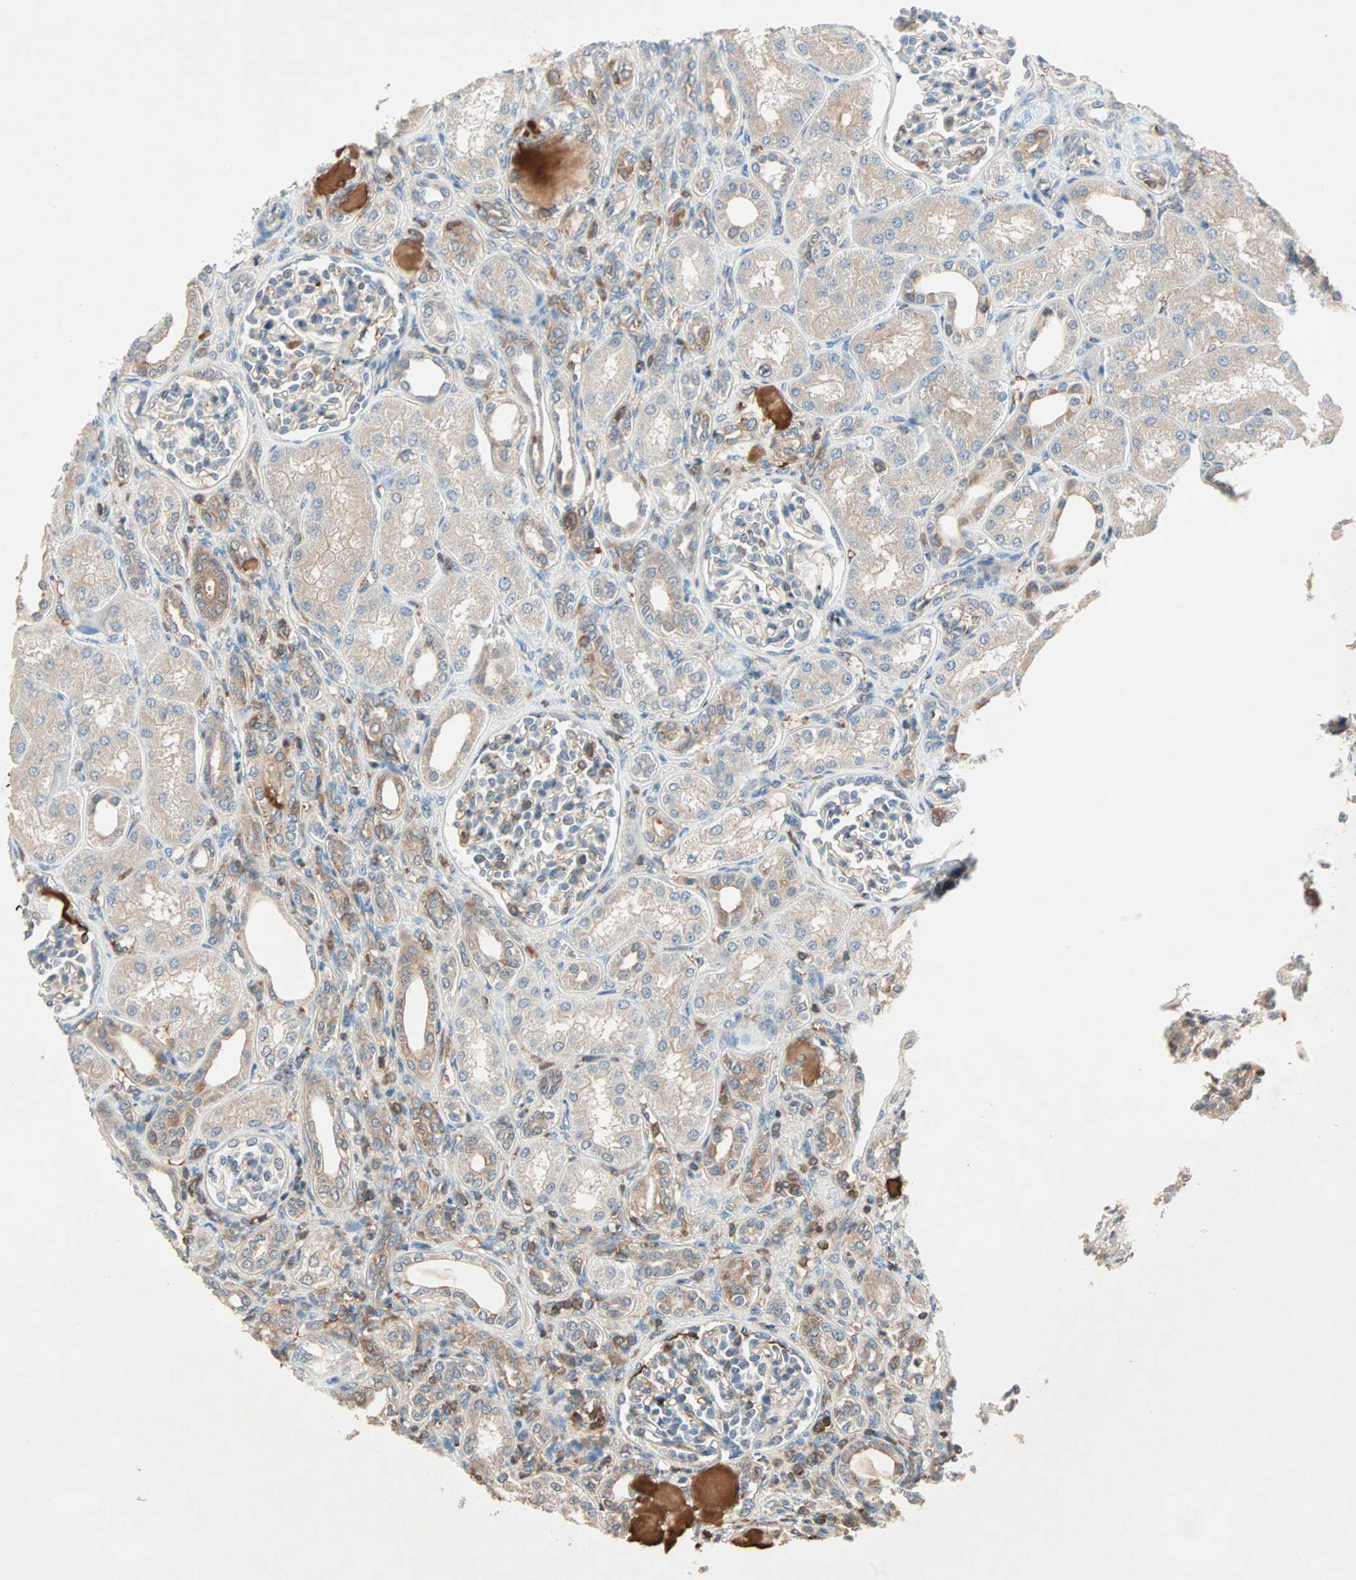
{"staining": {"intensity": "moderate", "quantity": "25%-75%", "location": "cytoplasmic/membranous"}, "tissue": "kidney", "cell_type": "Cells in glomeruli", "image_type": "normal", "snomed": [{"axis": "morphology", "description": "Normal tissue, NOS"}, {"axis": "topography", "description": "Kidney"}], "caption": "DAB immunohistochemical staining of benign human kidney shows moderate cytoplasmic/membranous protein staining in approximately 25%-75% of cells in glomeruli. The protein is stained brown, and the nuclei are stained in blue (DAB IHC with brightfield microscopy, high magnification).", "gene": "TEC", "patient": {"sex": "male", "age": 7}}